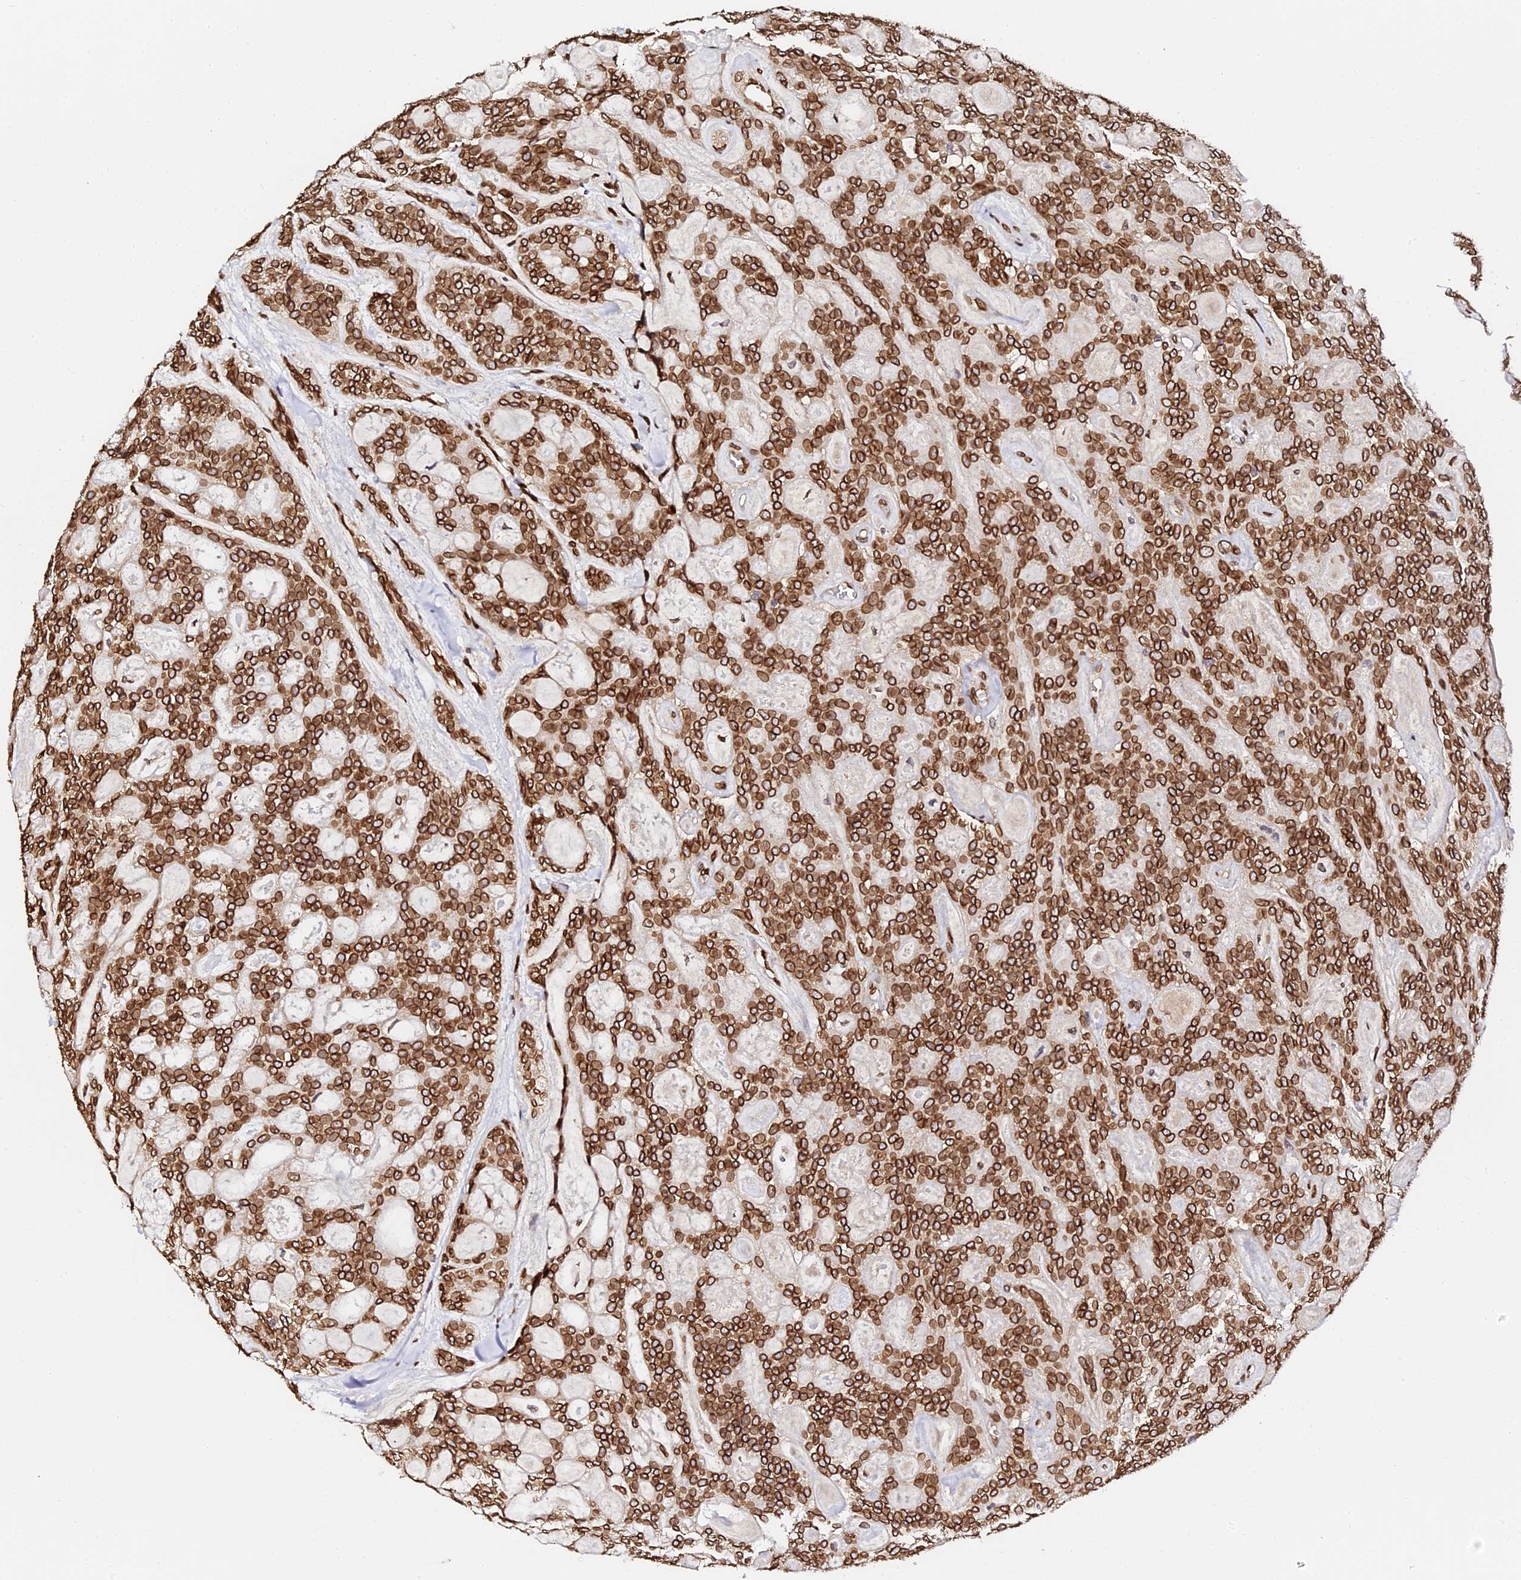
{"staining": {"intensity": "strong", "quantity": ">75%", "location": "cytoplasmic/membranous,nuclear"}, "tissue": "head and neck cancer", "cell_type": "Tumor cells", "image_type": "cancer", "snomed": [{"axis": "morphology", "description": "Adenocarcinoma, NOS"}, {"axis": "topography", "description": "Head-Neck"}], "caption": "Immunohistochemical staining of adenocarcinoma (head and neck) shows high levels of strong cytoplasmic/membranous and nuclear staining in about >75% of tumor cells.", "gene": "ANAPC5", "patient": {"sex": "male", "age": 66}}